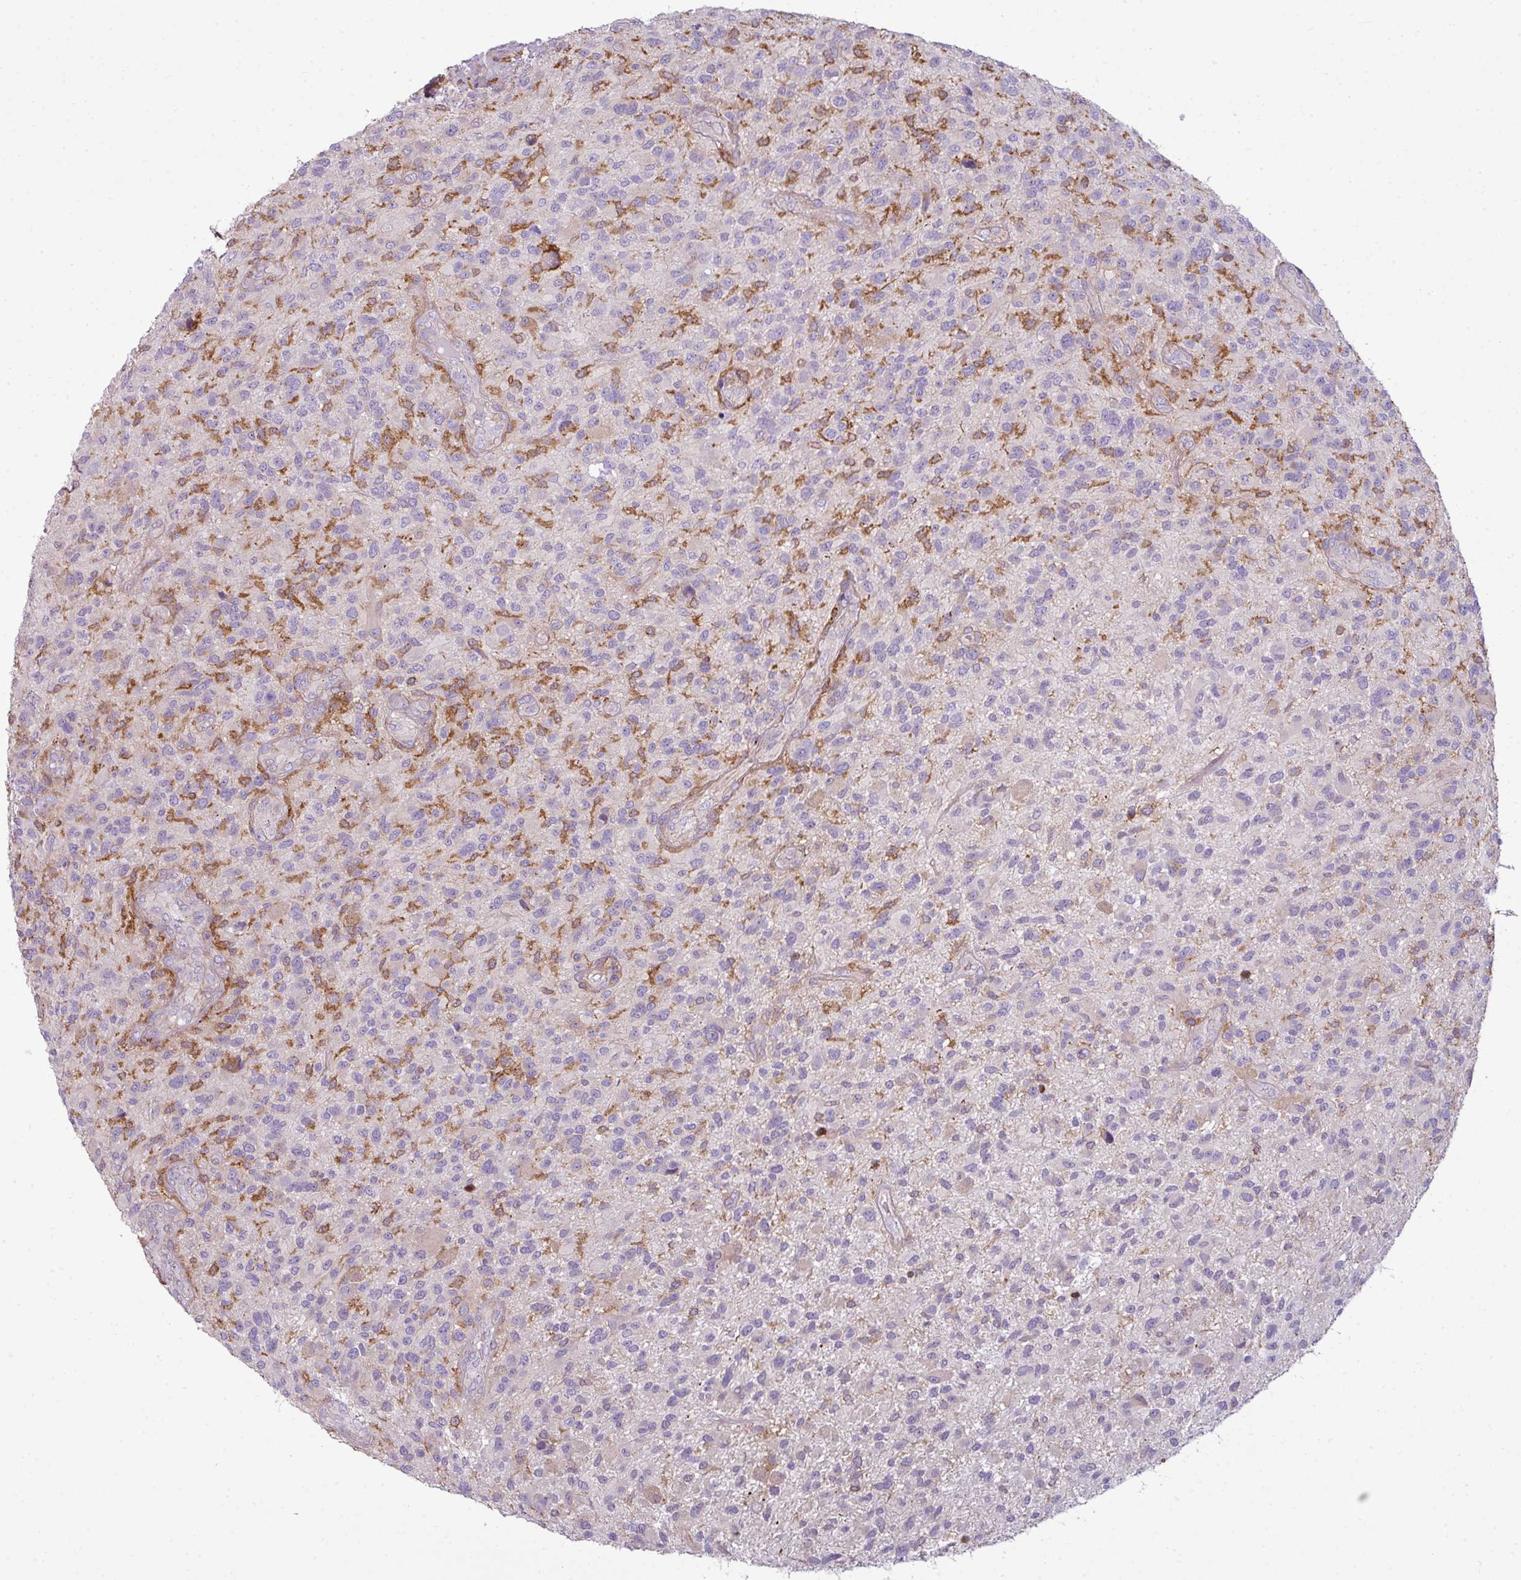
{"staining": {"intensity": "negative", "quantity": "none", "location": "none"}, "tissue": "glioma", "cell_type": "Tumor cells", "image_type": "cancer", "snomed": [{"axis": "morphology", "description": "Glioma, malignant, High grade"}, {"axis": "topography", "description": "Brain"}], "caption": "Photomicrograph shows no significant protein expression in tumor cells of malignant high-grade glioma.", "gene": "COL8A1", "patient": {"sex": "male", "age": 47}}